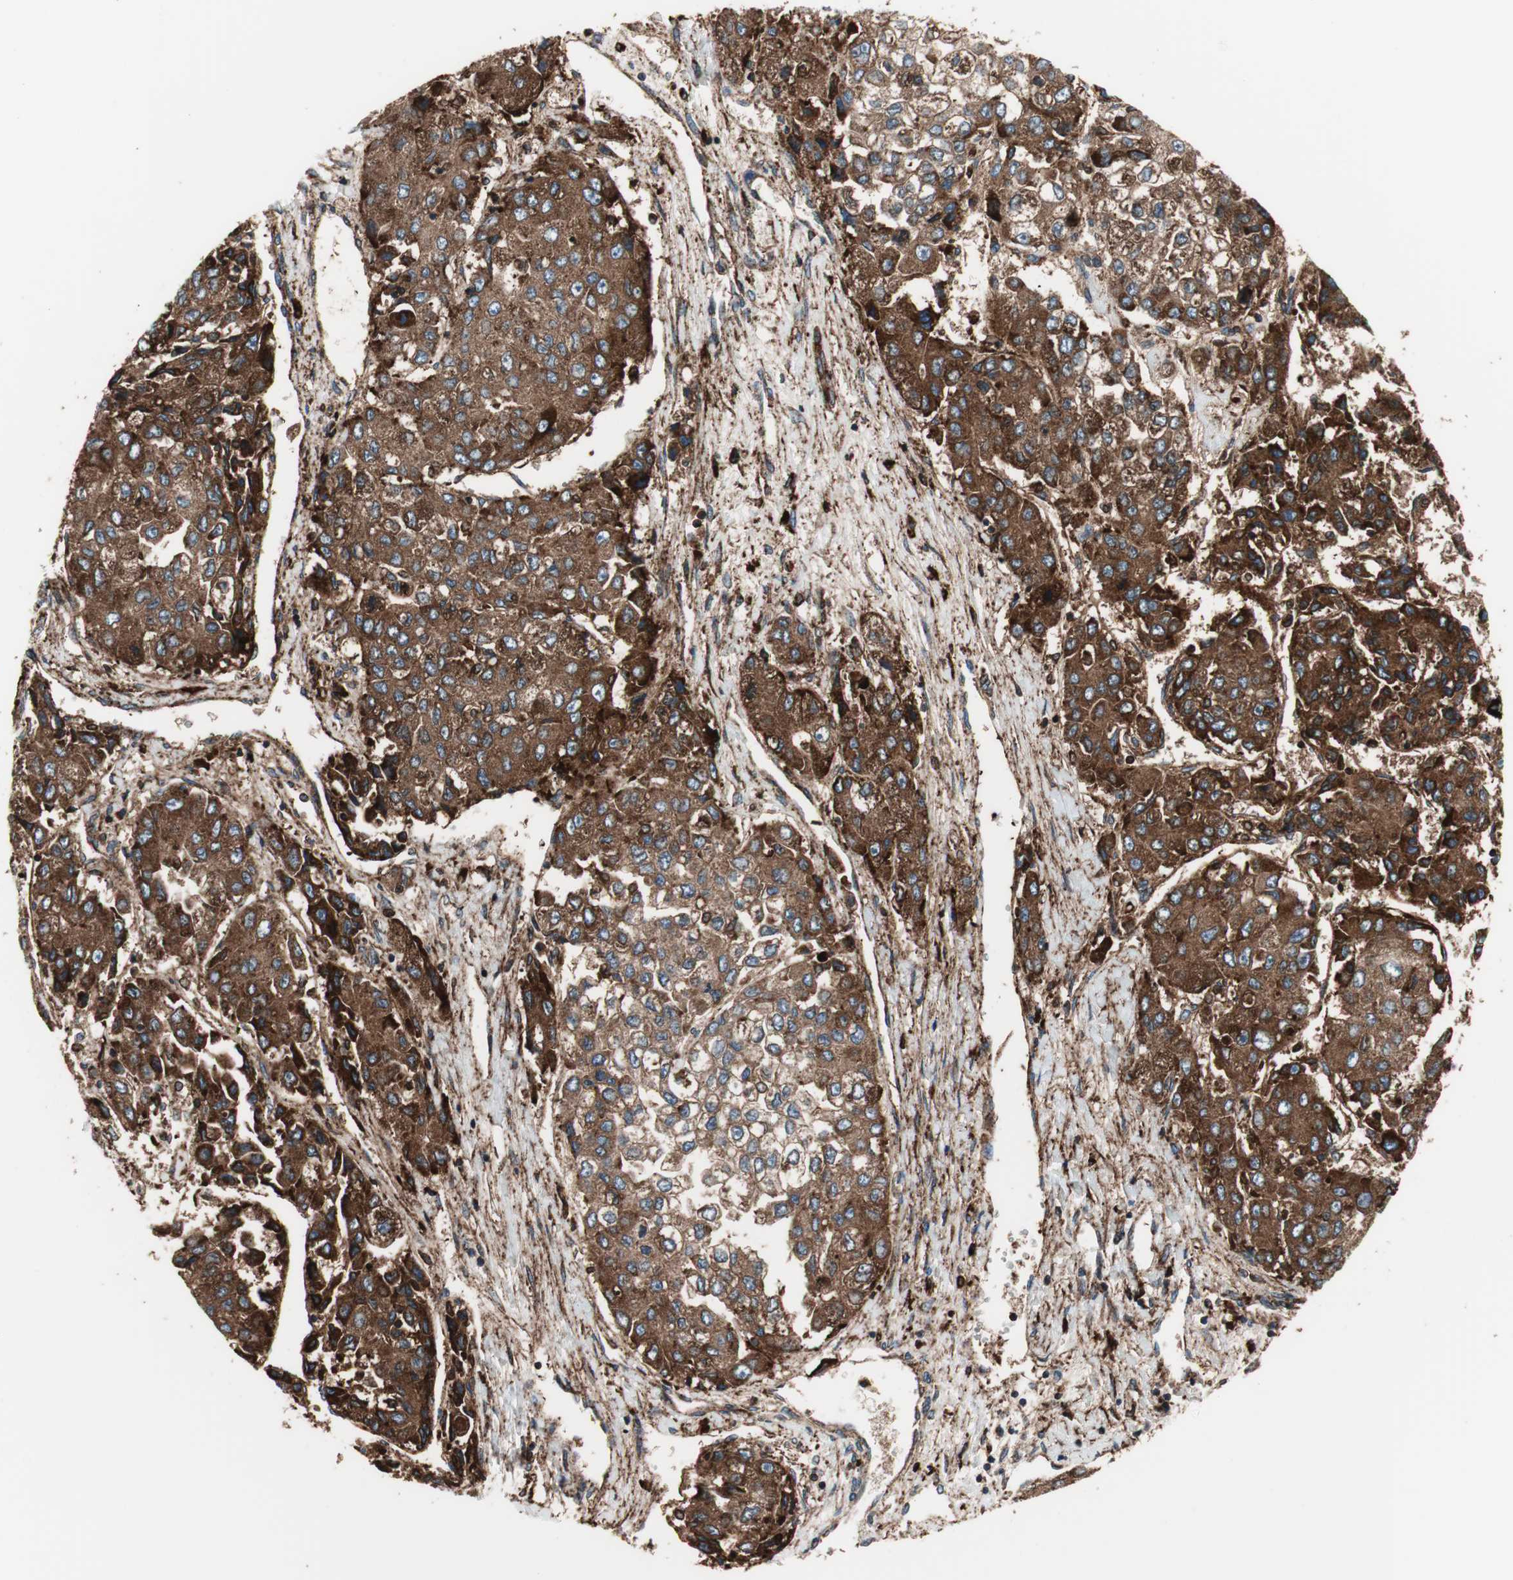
{"staining": {"intensity": "strong", "quantity": ">75%", "location": "cytoplasmic/membranous"}, "tissue": "liver cancer", "cell_type": "Tumor cells", "image_type": "cancer", "snomed": [{"axis": "morphology", "description": "Carcinoma, Hepatocellular, NOS"}, {"axis": "topography", "description": "Liver"}], "caption": "Immunohistochemistry (IHC) histopathology image of liver cancer (hepatocellular carcinoma) stained for a protein (brown), which demonstrates high levels of strong cytoplasmic/membranous expression in about >75% of tumor cells.", "gene": "LAMP1", "patient": {"sex": "female", "age": 66}}